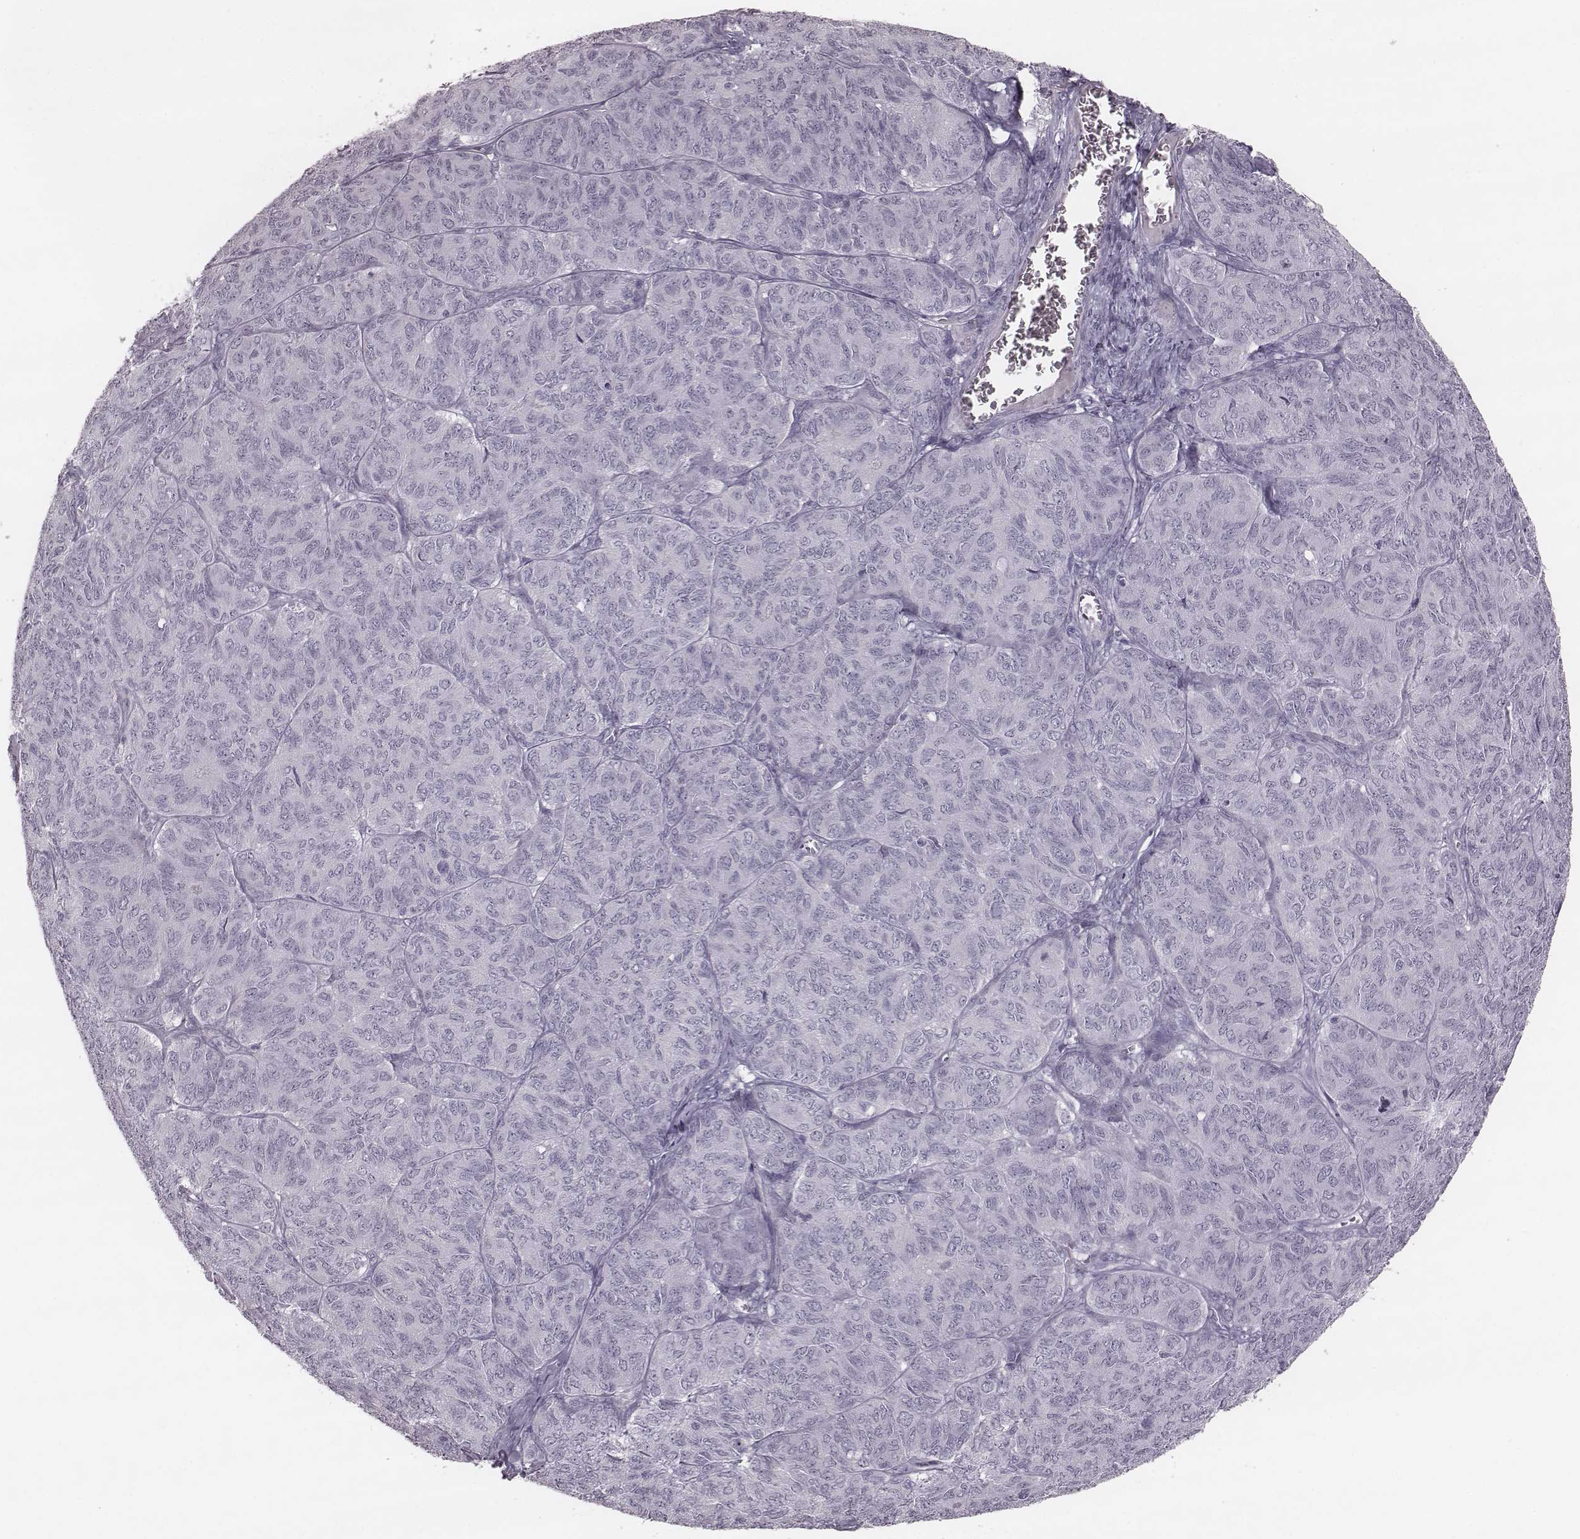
{"staining": {"intensity": "negative", "quantity": "none", "location": "none"}, "tissue": "ovarian cancer", "cell_type": "Tumor cells", "image_type": "cancer", "snomed": [{"axis": "morphology", "description": "Carcinoma, endometroid"}, {"axis": "topography", "description": "Ovary"}], "caption": "An image of human ovarian cancer is negative for staining in tumor cells.", "gene": "KRT74", "patient": {"sex": "female", "age": 80}}